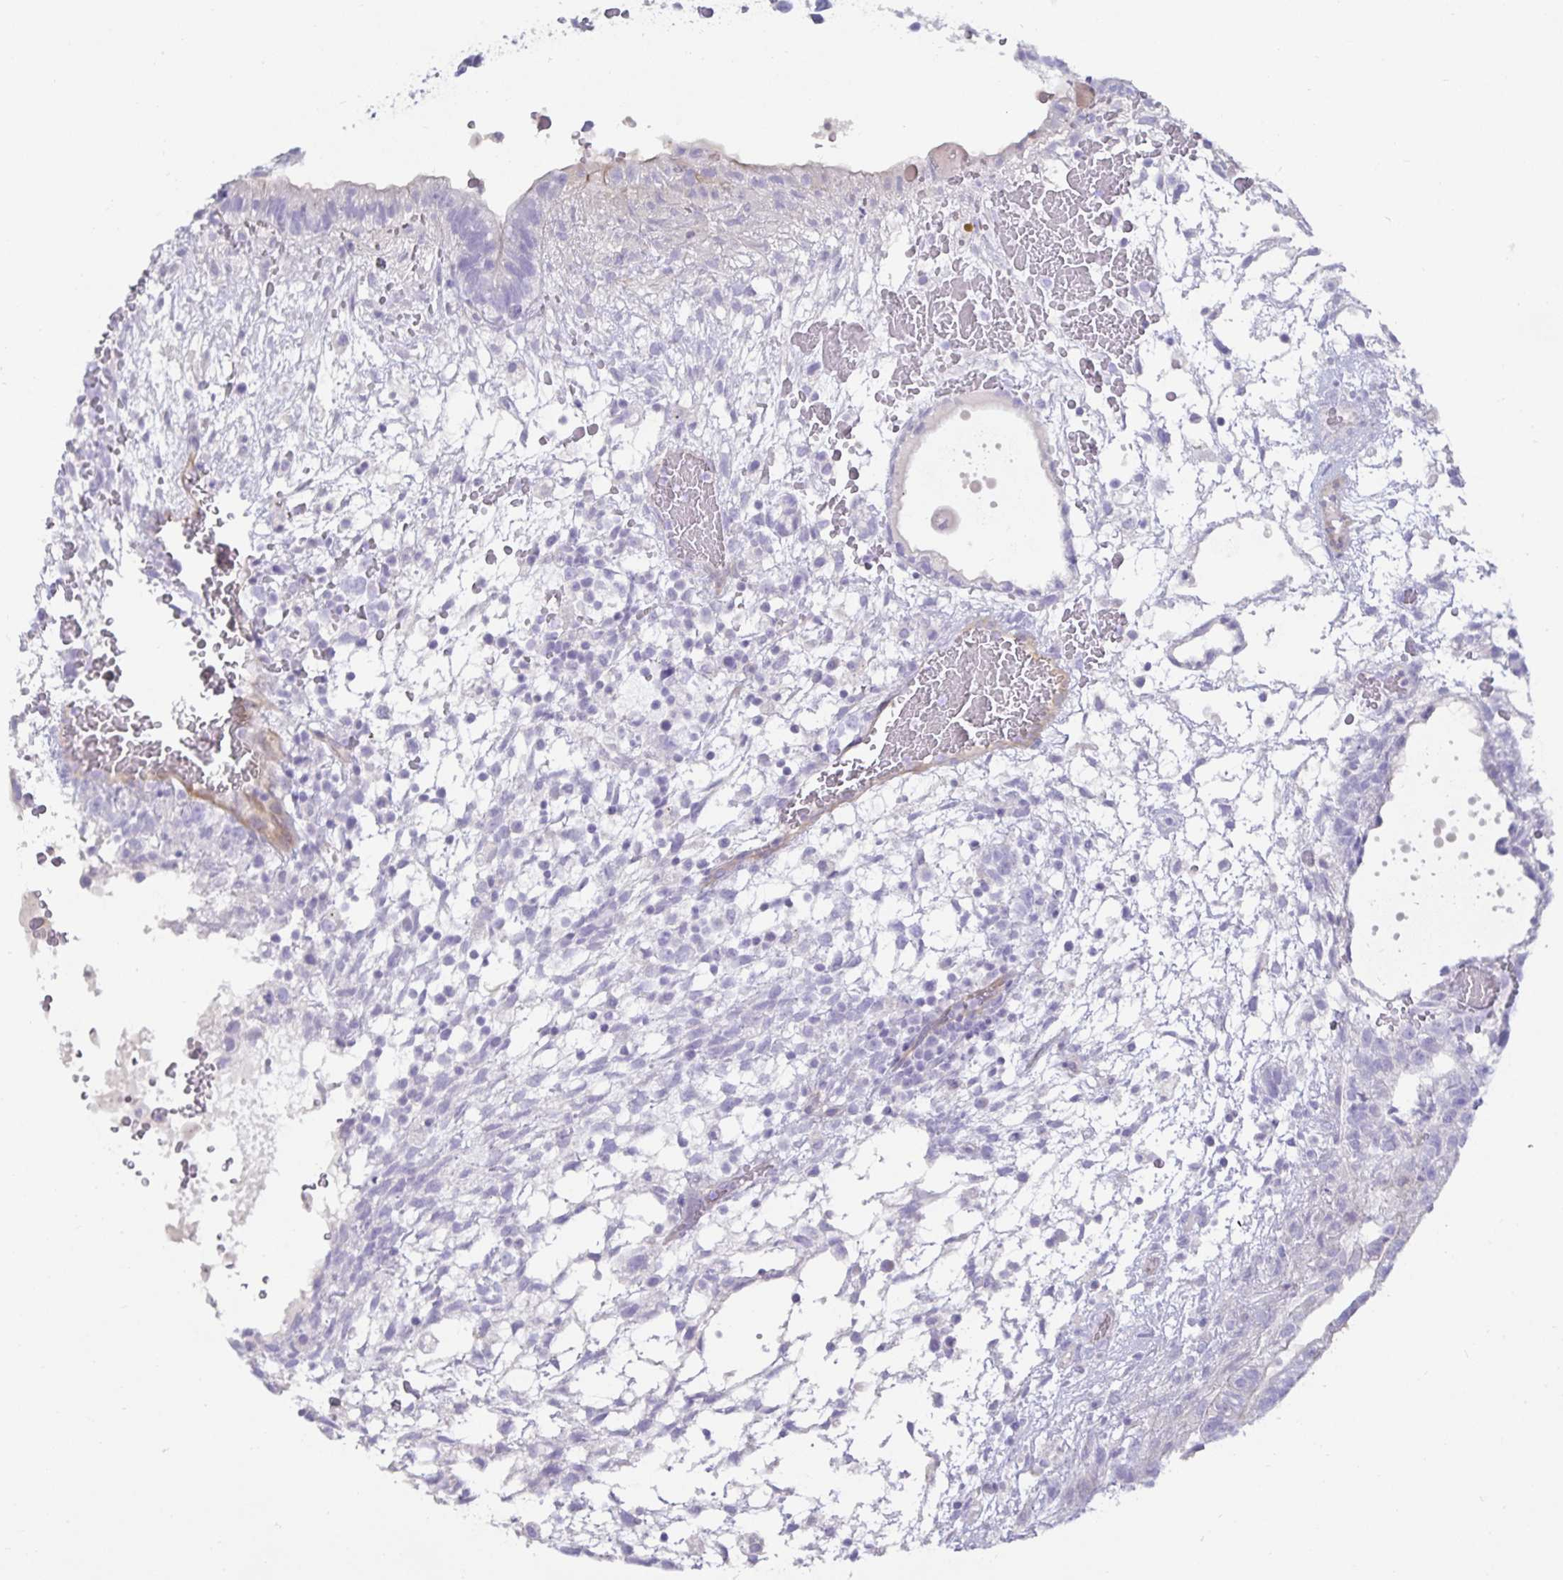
{"staining": {"intensity": "negative", "quantity": "none", "location": "none"}, "tissue": "testis cancer", "cell_type": "Tumor cells", "image_type": "cancer", "snomed": [{"axis": "morphology", "description": "Carcinoma, Embryonal, NOS"}, {"axis": "topography", "description": "Testis"}], "caption": "Immunohistochemistry (IHC) of human testis embryonal carcinoma exhibits no positivity in tumor cells.", "gene": "SPAG4", "patient": {"sex": "male", "age": 32}}